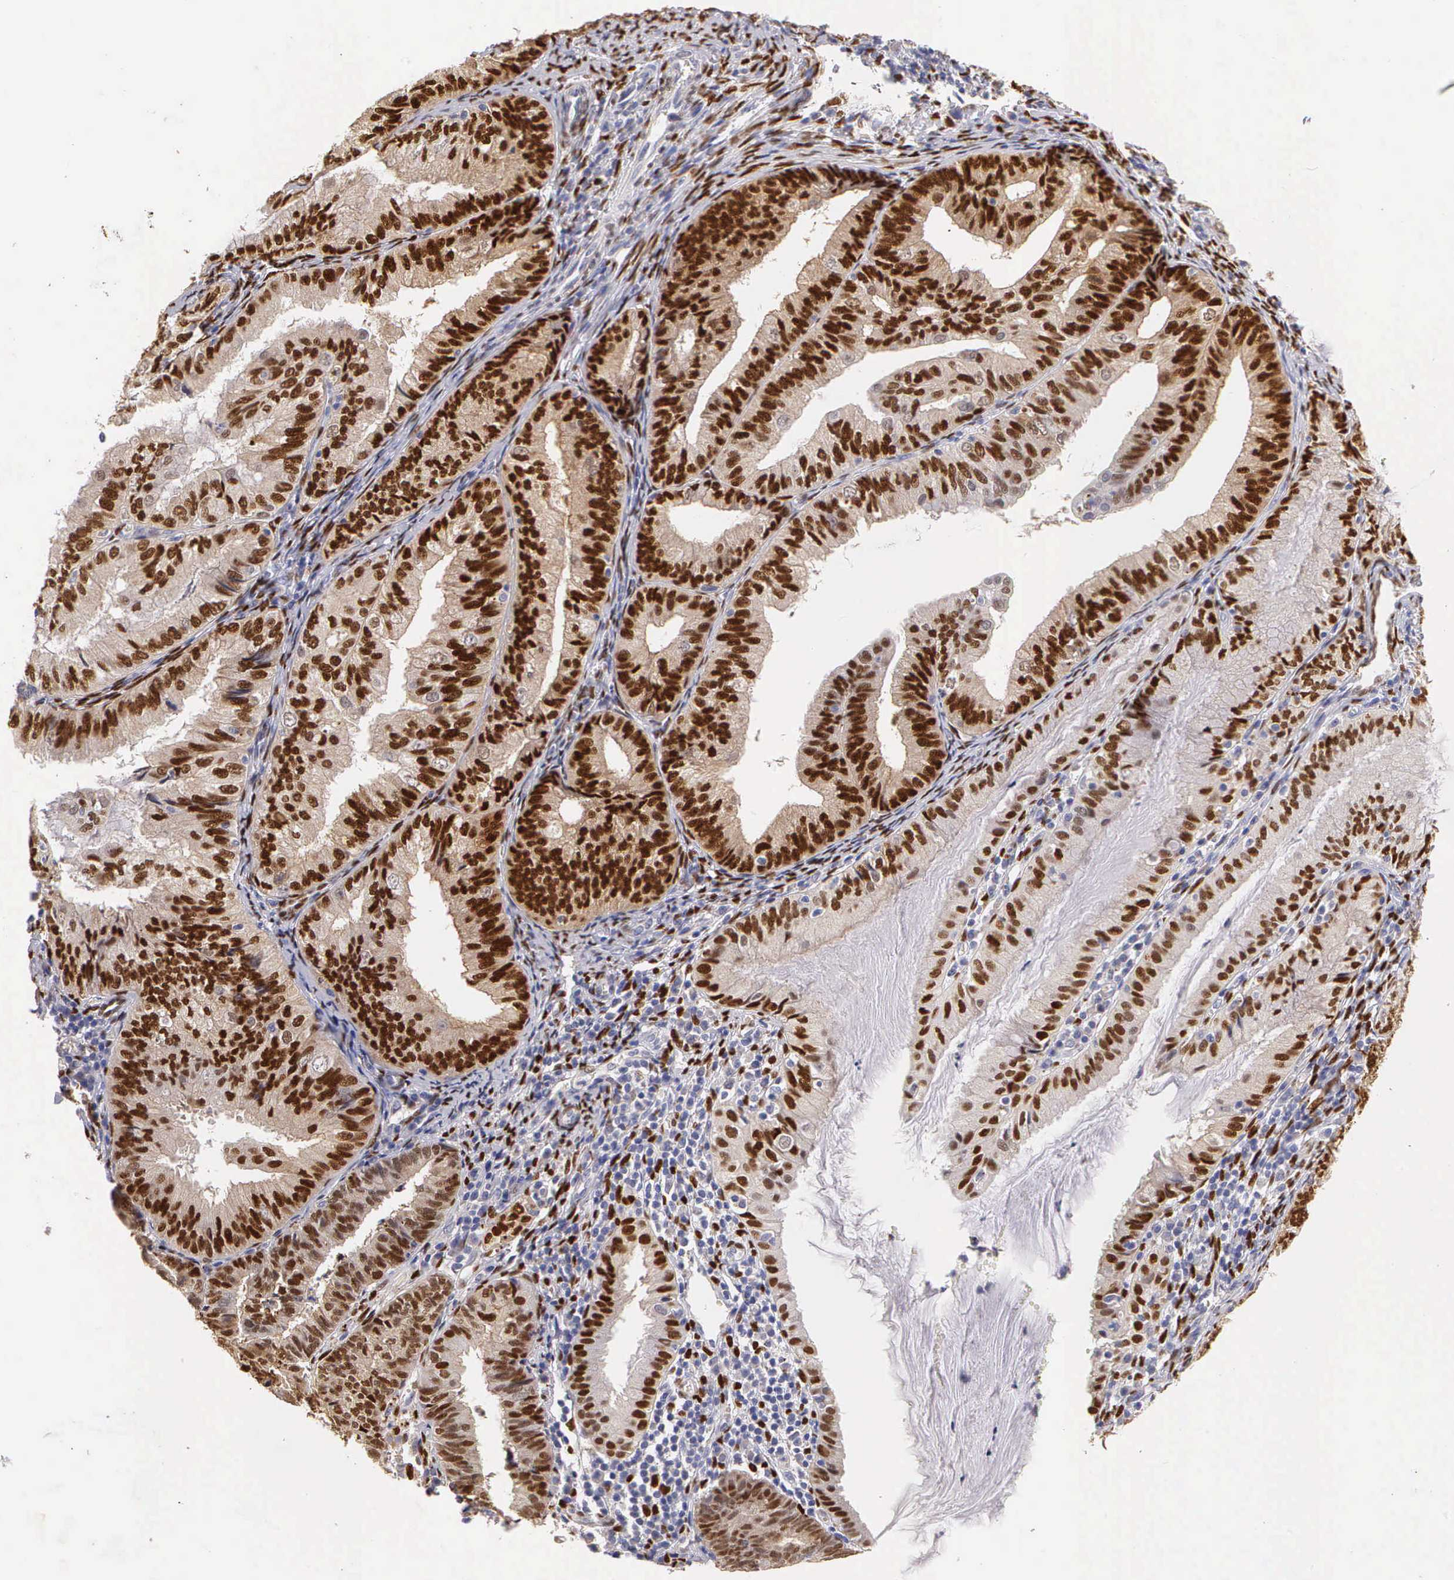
{"staining": {"intensity": "moderate", "quantity": ">75%", "location": "nuclear"}, "tissue": "endometrial cancer", "cell_type": "Tumor cells", "image_type": "cancer", "snomed": [{"axis": "morphology", "description": "Adenocarcinoma, NOS"}, {"axis": "topography", "description": "Endometrium"}], "caption": "Brown immunohistochemical staining in endometrial adenocarcinoma displays moderate nuclear staining in approximately >75% of tumor cells.", "gene": "ESR1", "patient": {"sex": "female", "age": 66}}